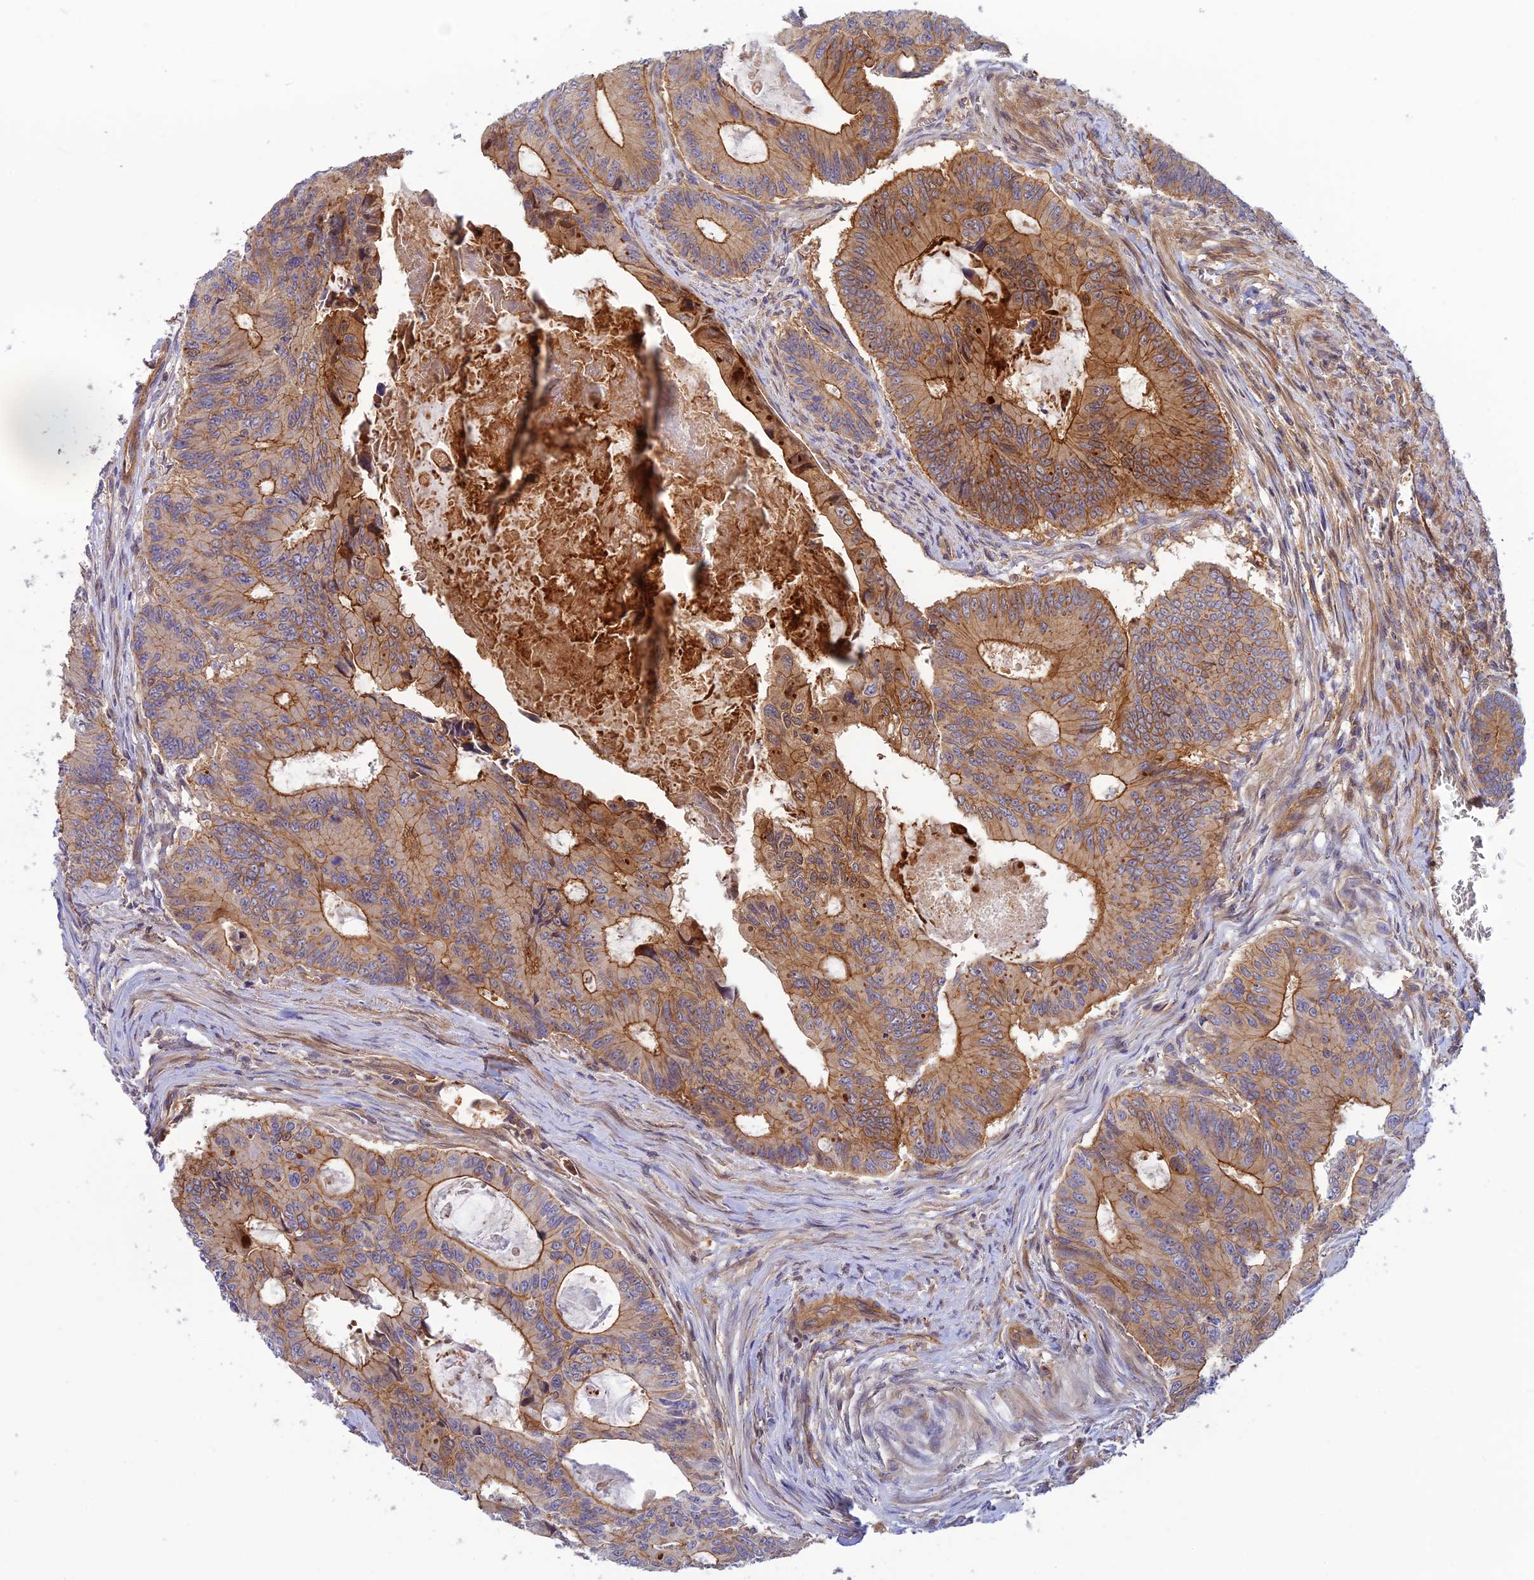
{"staining": {"intensity": "moderate", "quantity": ">75%", "location": "cytoplasmic/membranous"}, "tissue": "colorectal cancer", "cell_type": "Tumor cells", "image_type": "cancer", "snomed": [{"axis": "morphology", "description": "Adenocarcinoma, NOS"}, {"axis": "topography", "description": "Colon"}], "caption": "Colorectal cancer stained with DAB IHC reveals medium levels of moderate cytoplasmic/membranous staining in about >75% of tumor cells.", "gene": "PPP1R12C", "patient": {"sex": "male", "age": 85}}